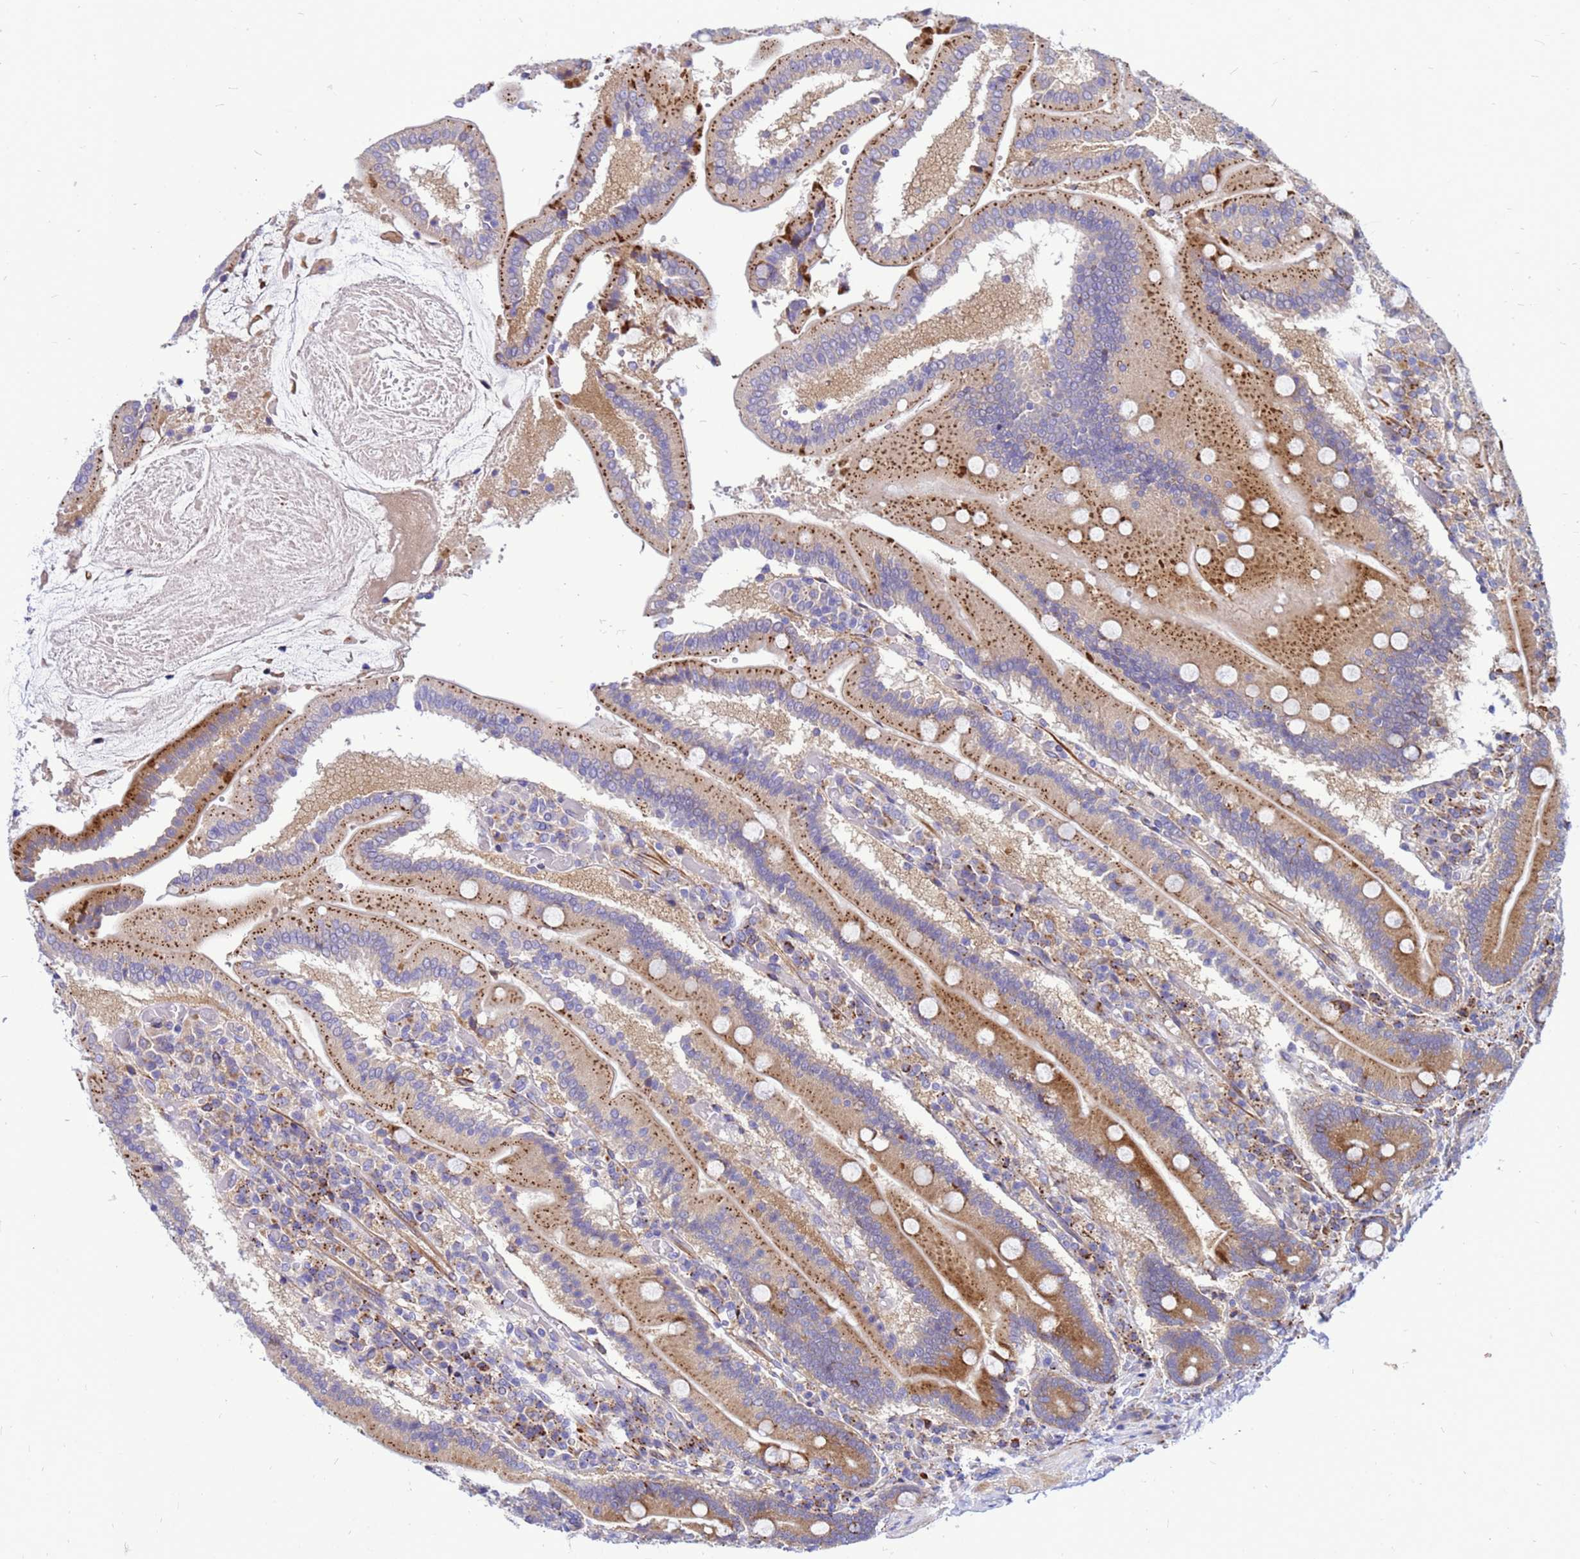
{"staining": {"intensity": "strong", "quantity": ">75%", "location": "cytoplasmic/membranous"}, "tissue": "duodenum", "cell_type": "Glandular cells", "image_type": "normal", "snomed": [{"axis": "morphology", "description": "Normal tissue, NOS"}, {"axis": "topography", "description": "Duodenum"}], "caption": "Duodenum stained with immunohistochemistry (IHC) displays strong cytoplasmic/membranous expression in approximately >75% of glandular cells.", "gene": "FHIP1A", "patient": {"sex": "female", "age": 62}}